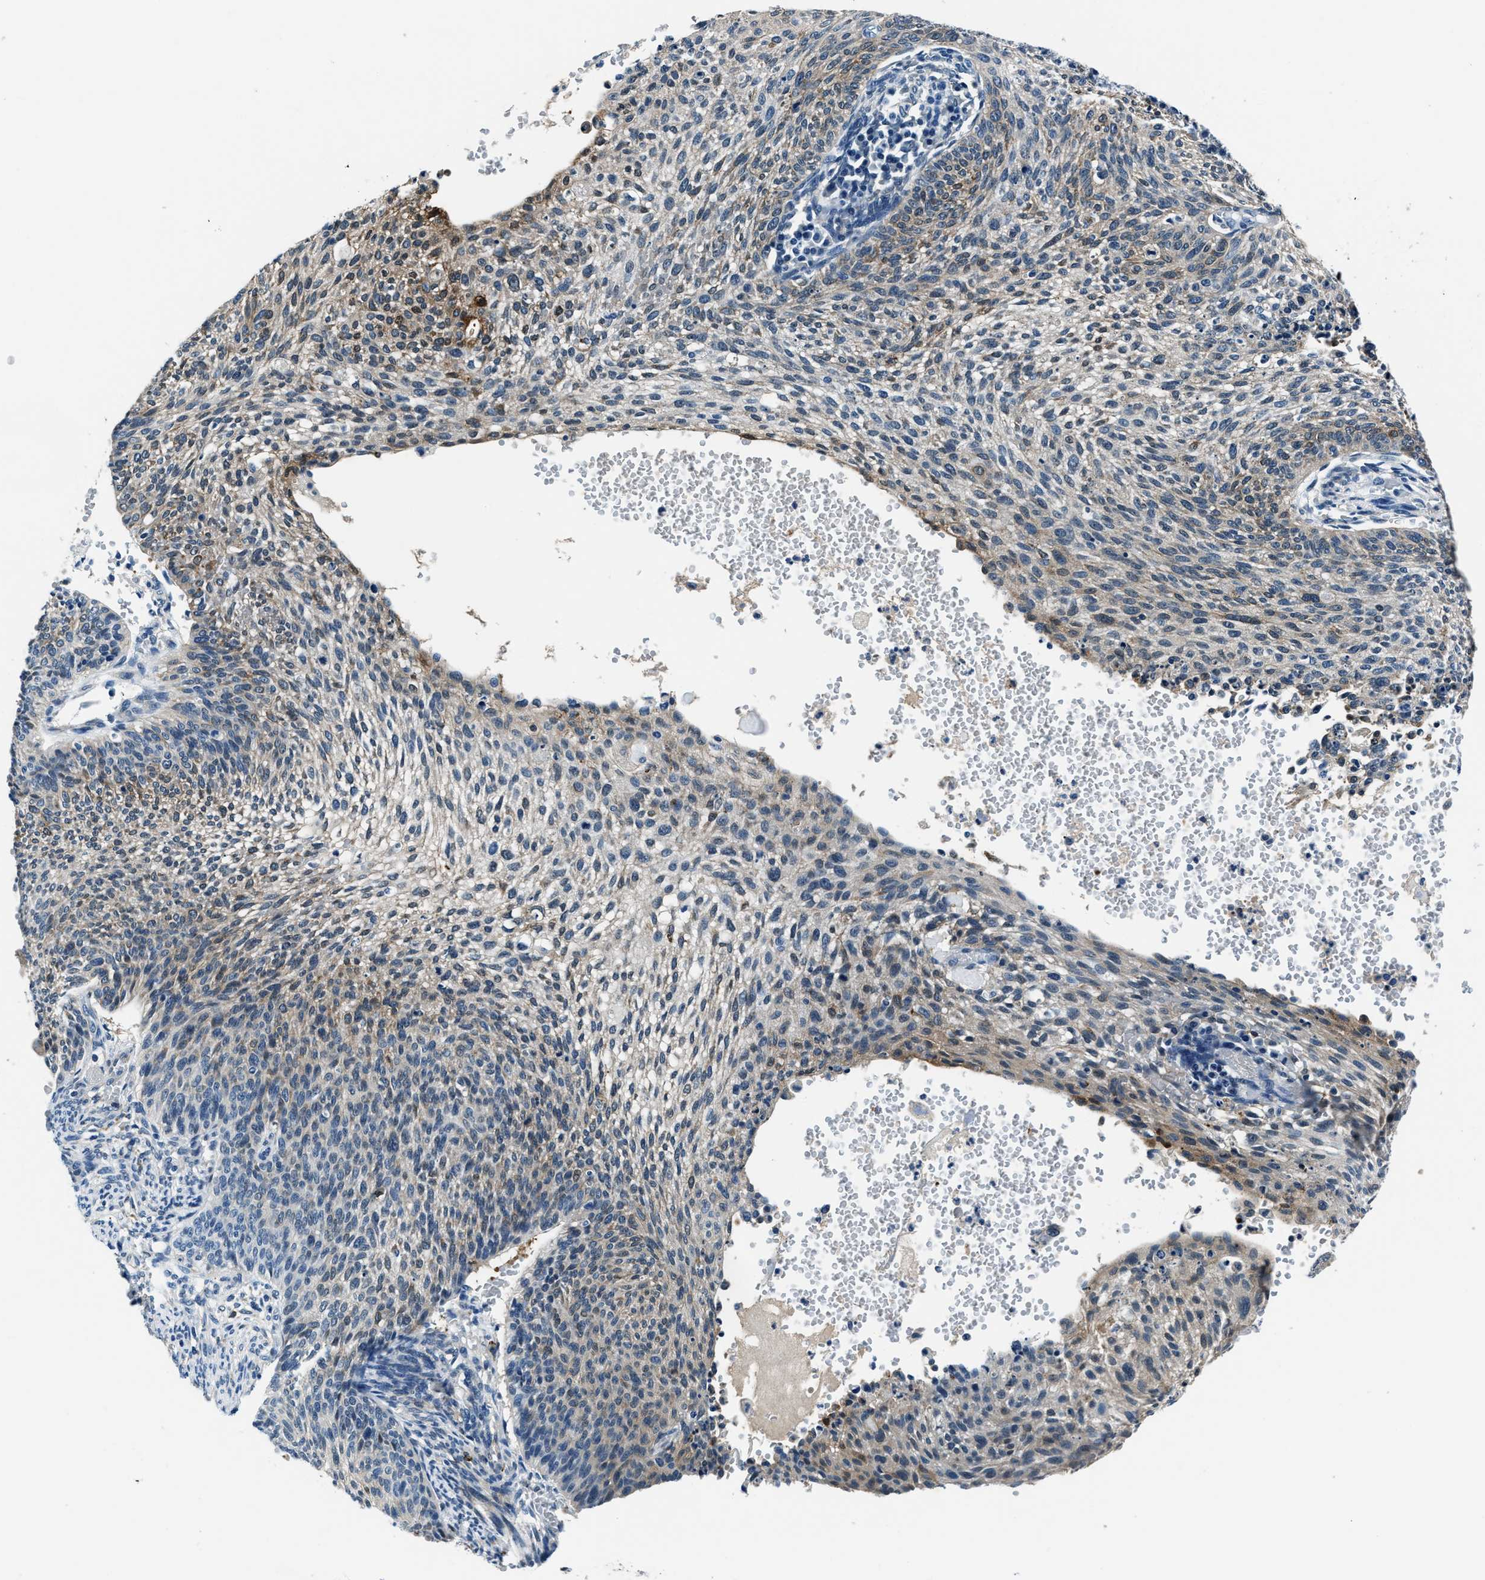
{"staining": {"intensity": "weak", "quantity": "25%-75%", "location": "cytoplasmic/membranous"}, "tissue": "cervical cancer", "cell_type": "Tumor cells", "image_type": "cancer", "snomed": [{"axis": "morphology", "description": "Squamous cell carcinoma, NOS"}, {"axis": "topography", "description": "Cervix"}], "caption": "Immunohistochemistry histopathology image of cervical squamous cell carcinoma stained for a protein (brown), which reveals low levels of weak cytoplasmic/membranous staining in approximately 25%-75% of tumor cells.", "gene": "PTPDC1", "patient": {"sex": "female", "age": 70}}